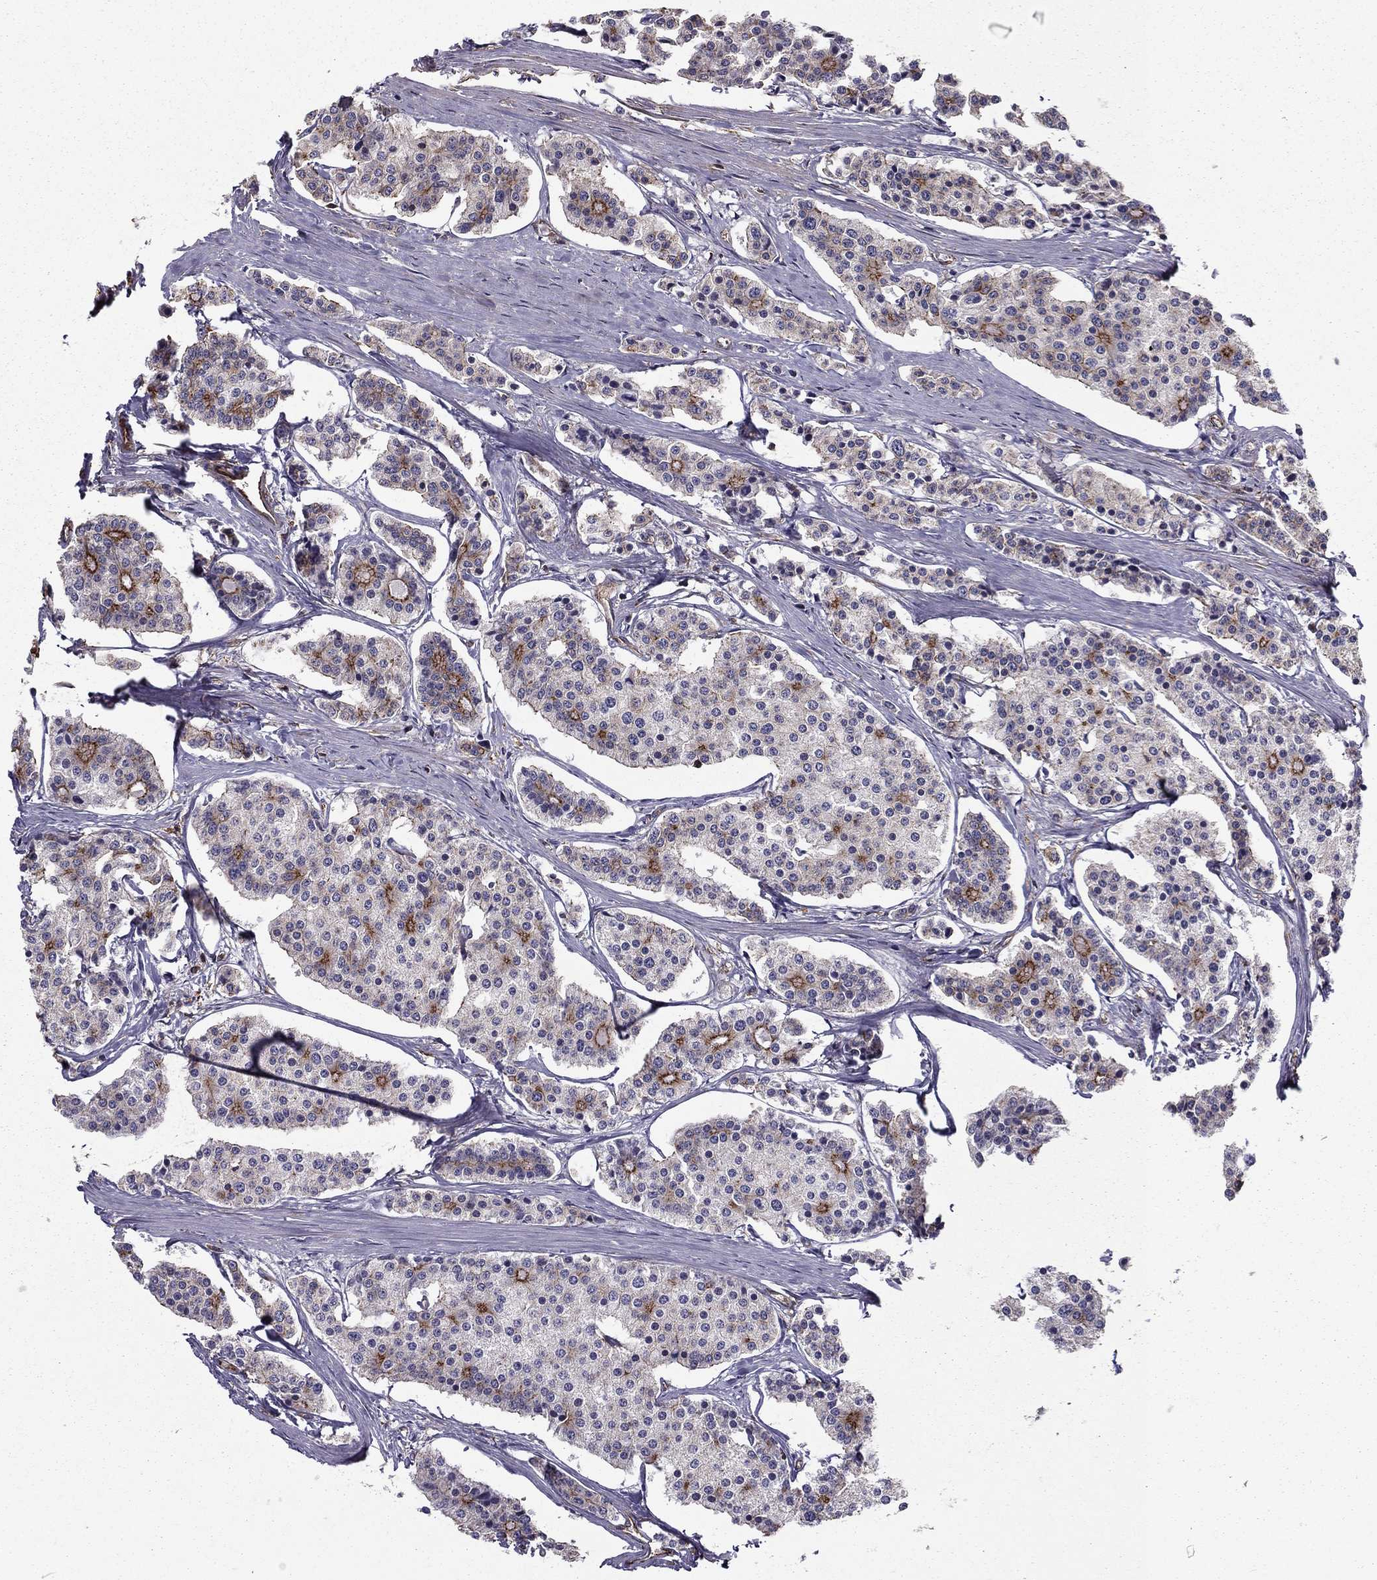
{"staining": {"intensity": "strong", "quantity": "<25%", "location": "cytoplasmic/membranous"}, "tissue": "carcinoid", "cell_type": "Tumor cells", "image_type": "cancer", "snomed": [{"axis": "morphology", "description": "Carcinoid, malignant, NOS"}, {"axis": "topography", "description": "Small intestine"}], "caption": "Protein staining by IHC shows strong cytoplasmic/membranous expression in about <25% of tumor cells in malignant carcinoid.", "gene": "SHMT1", "patient": {"sex": "female", "age": 65}}